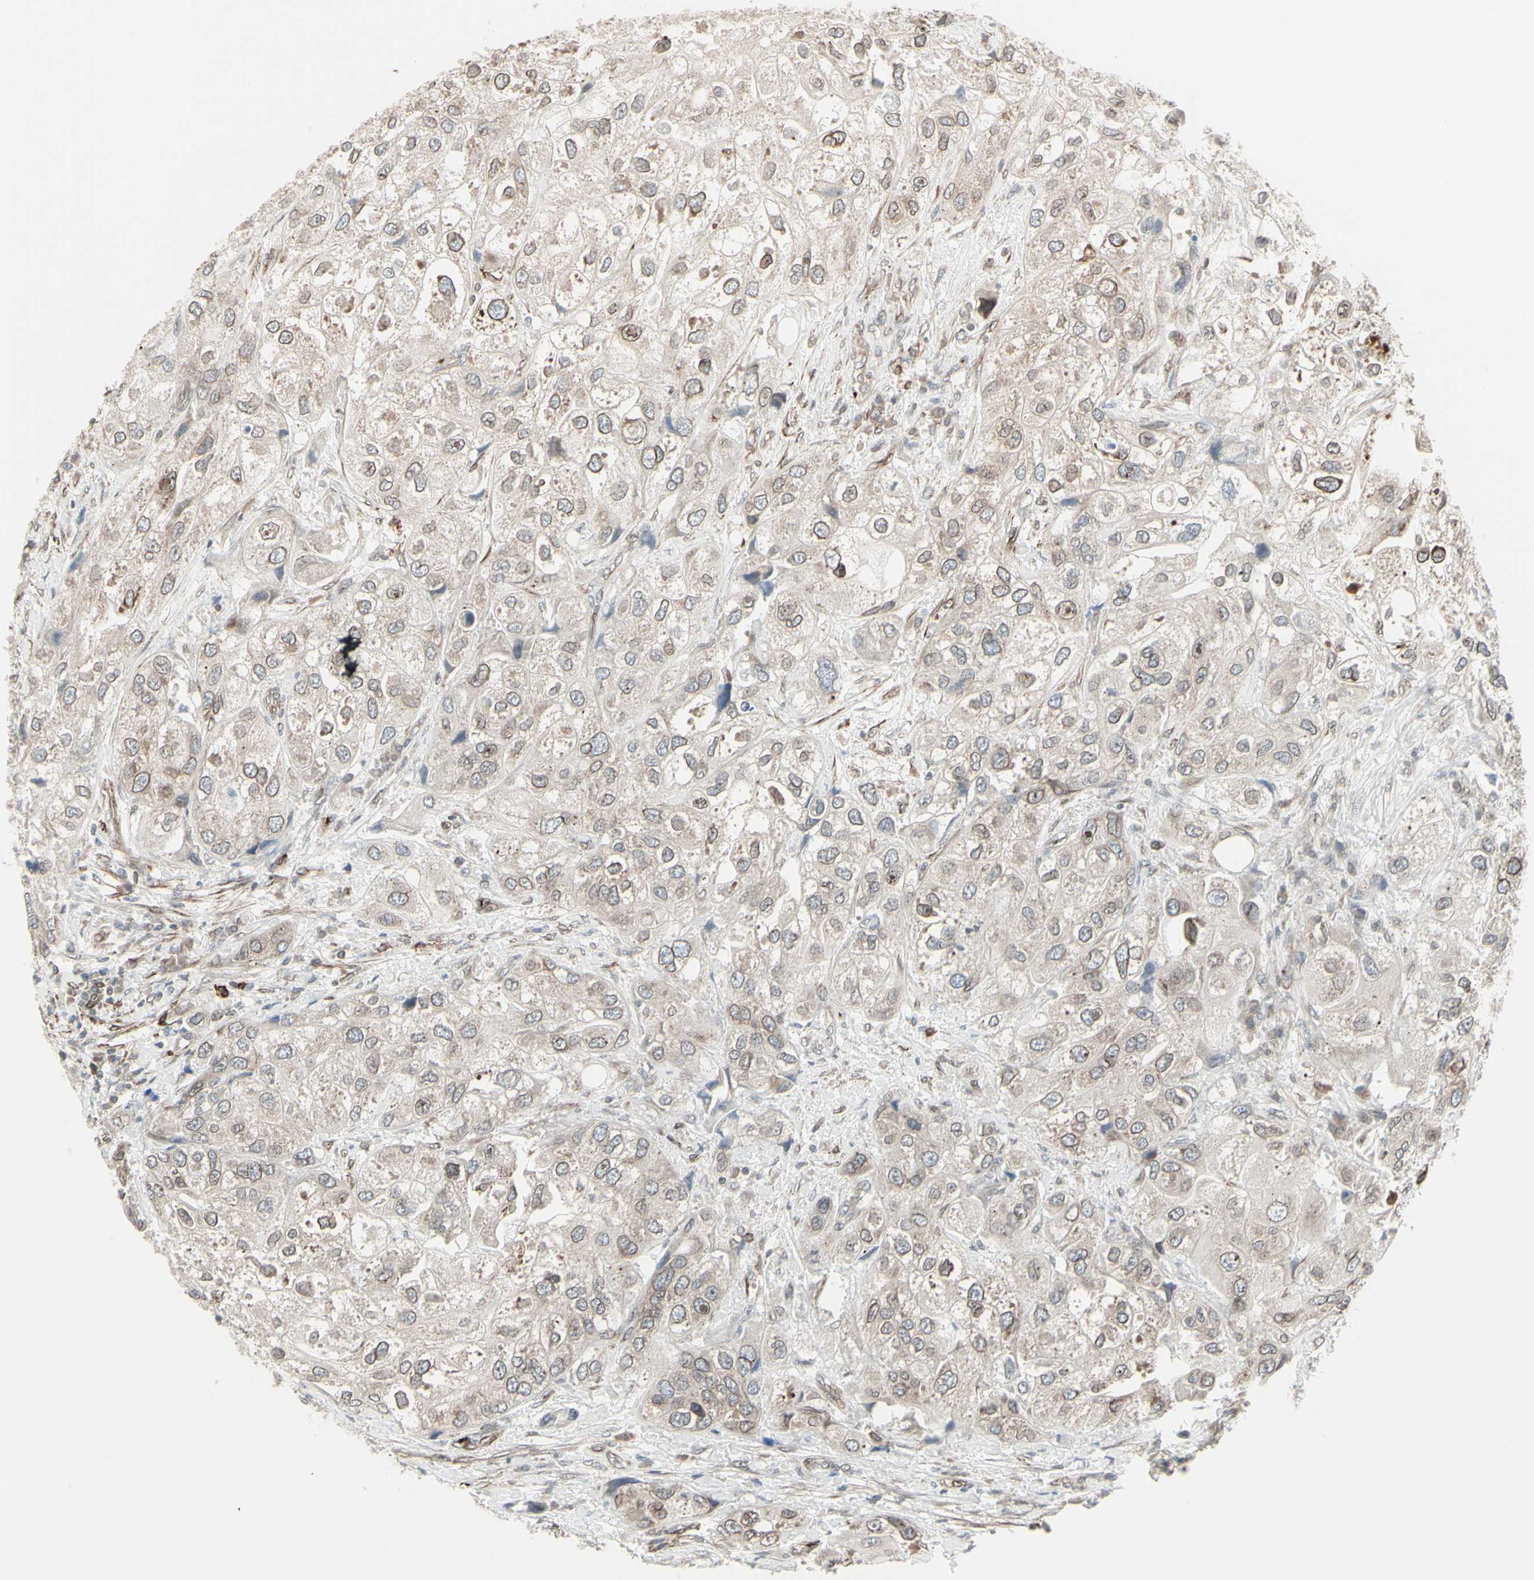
{"staining": {"intensity": "weak", "quantity": ">75%", "location": "cytoplasmic/membranous,nuclear"}, "tissue": "urothelial cancer", "cell_type": "Tumor cells", "image_type": "cancer", "snomed": [{"axis": "morphology", "description": "Urothelial carcinoma, High grade"}, {"axis": "topography", "description": "Urinary bladder"}], "caption": "An image of urothelial cancer stained for a protein displays weak cytoplasmic/membranous and nuclear brown staining in tumor cells. Nuclei are stained in blue.", "gene": "DTX3L", "patient": {"sex": "female", "age": 64}}